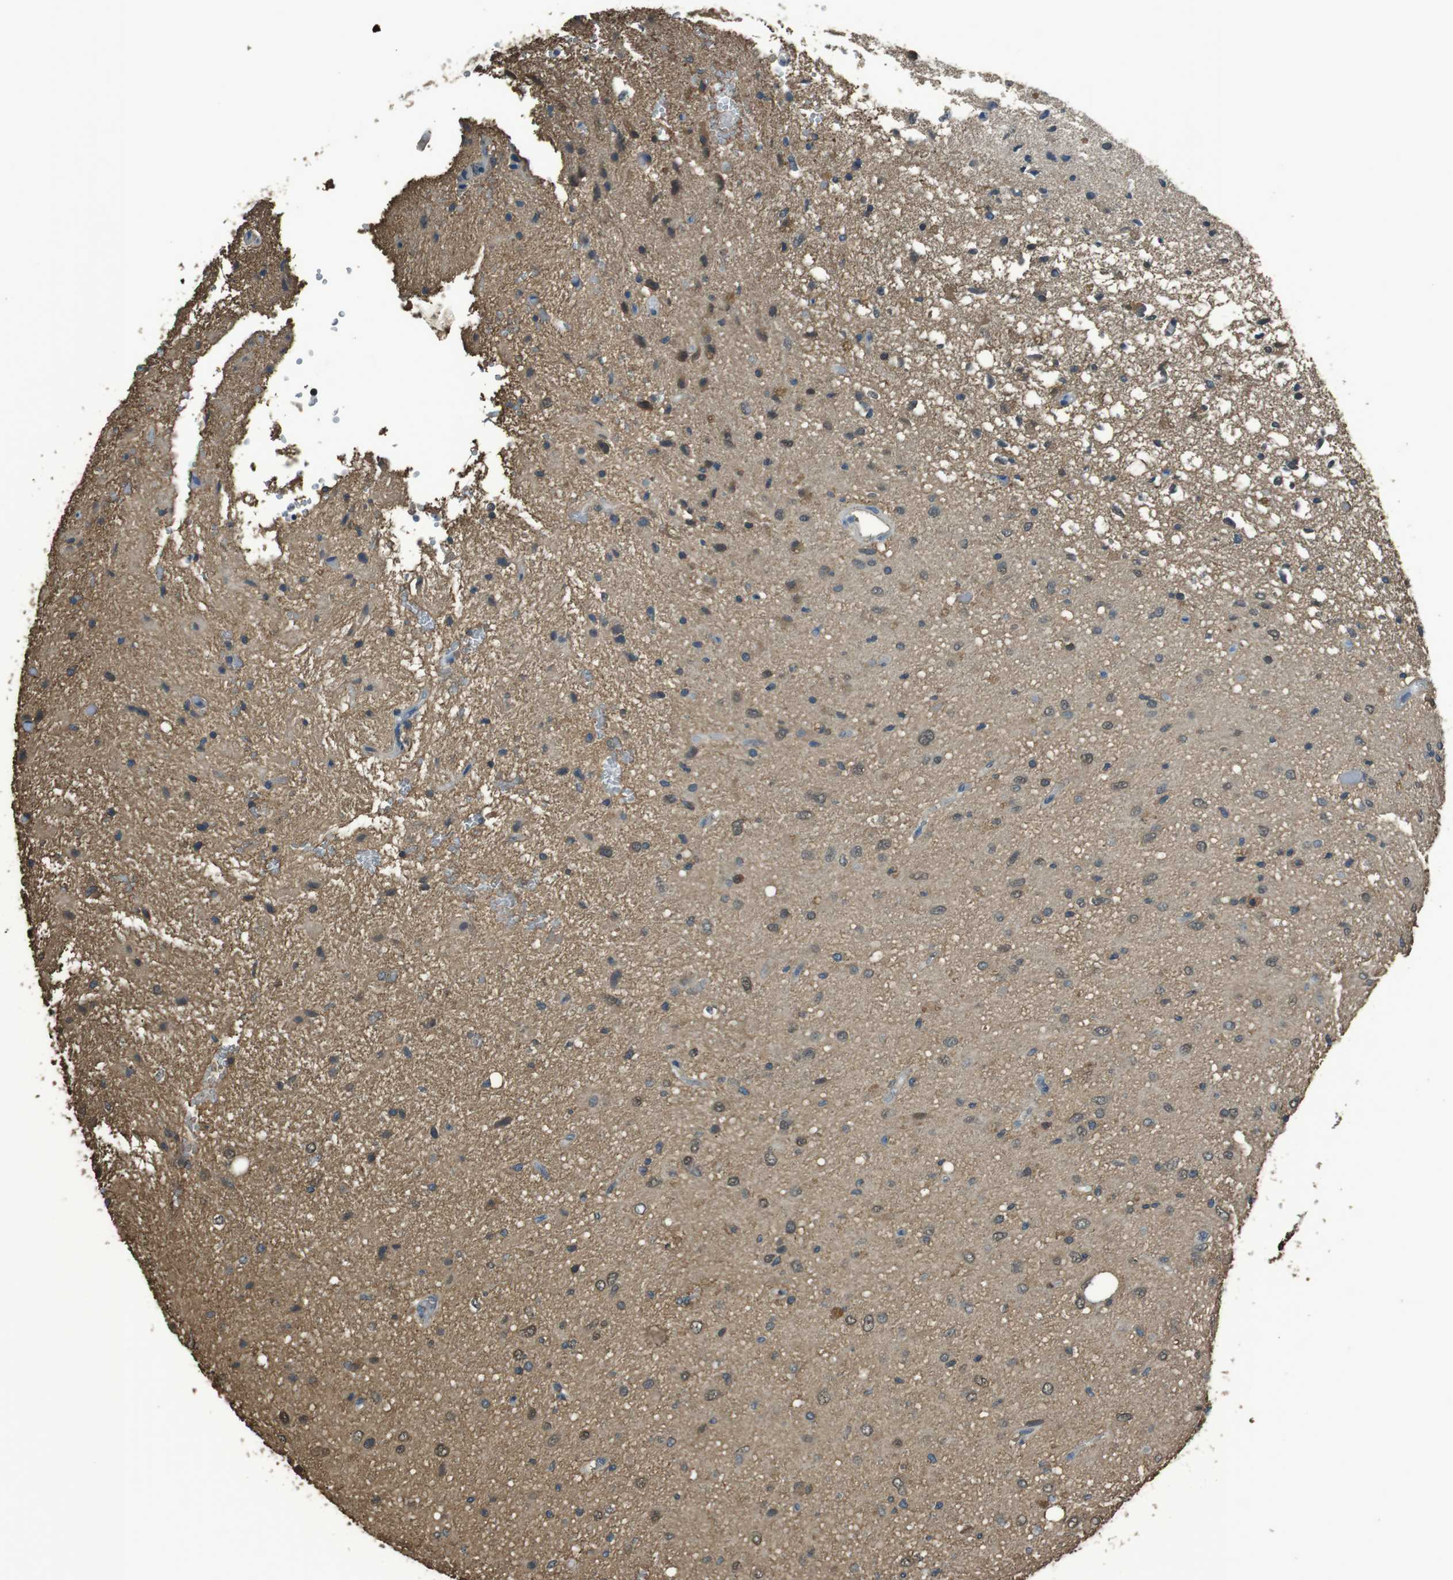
{"staining": {"intensity": "weak", "quantity": "25%-75%", "location": "nuclear"}, "tissue": "glioma", "cell_type": "Tumor cells", "image_type": "cancer", "snomed": [{"axis": "morphology", "description": "Glioma, malignant, Low grade"}, {"axis": "topography", "description": "Brain"}], "caption": "Weak nuclear expression is identified in about 25%-75% of tumor cells in low-grade glioma (malignant). Nuclei are stained in blue.", "gene": "TWSG1", "patient": {"sex": "male", "age": 77}}